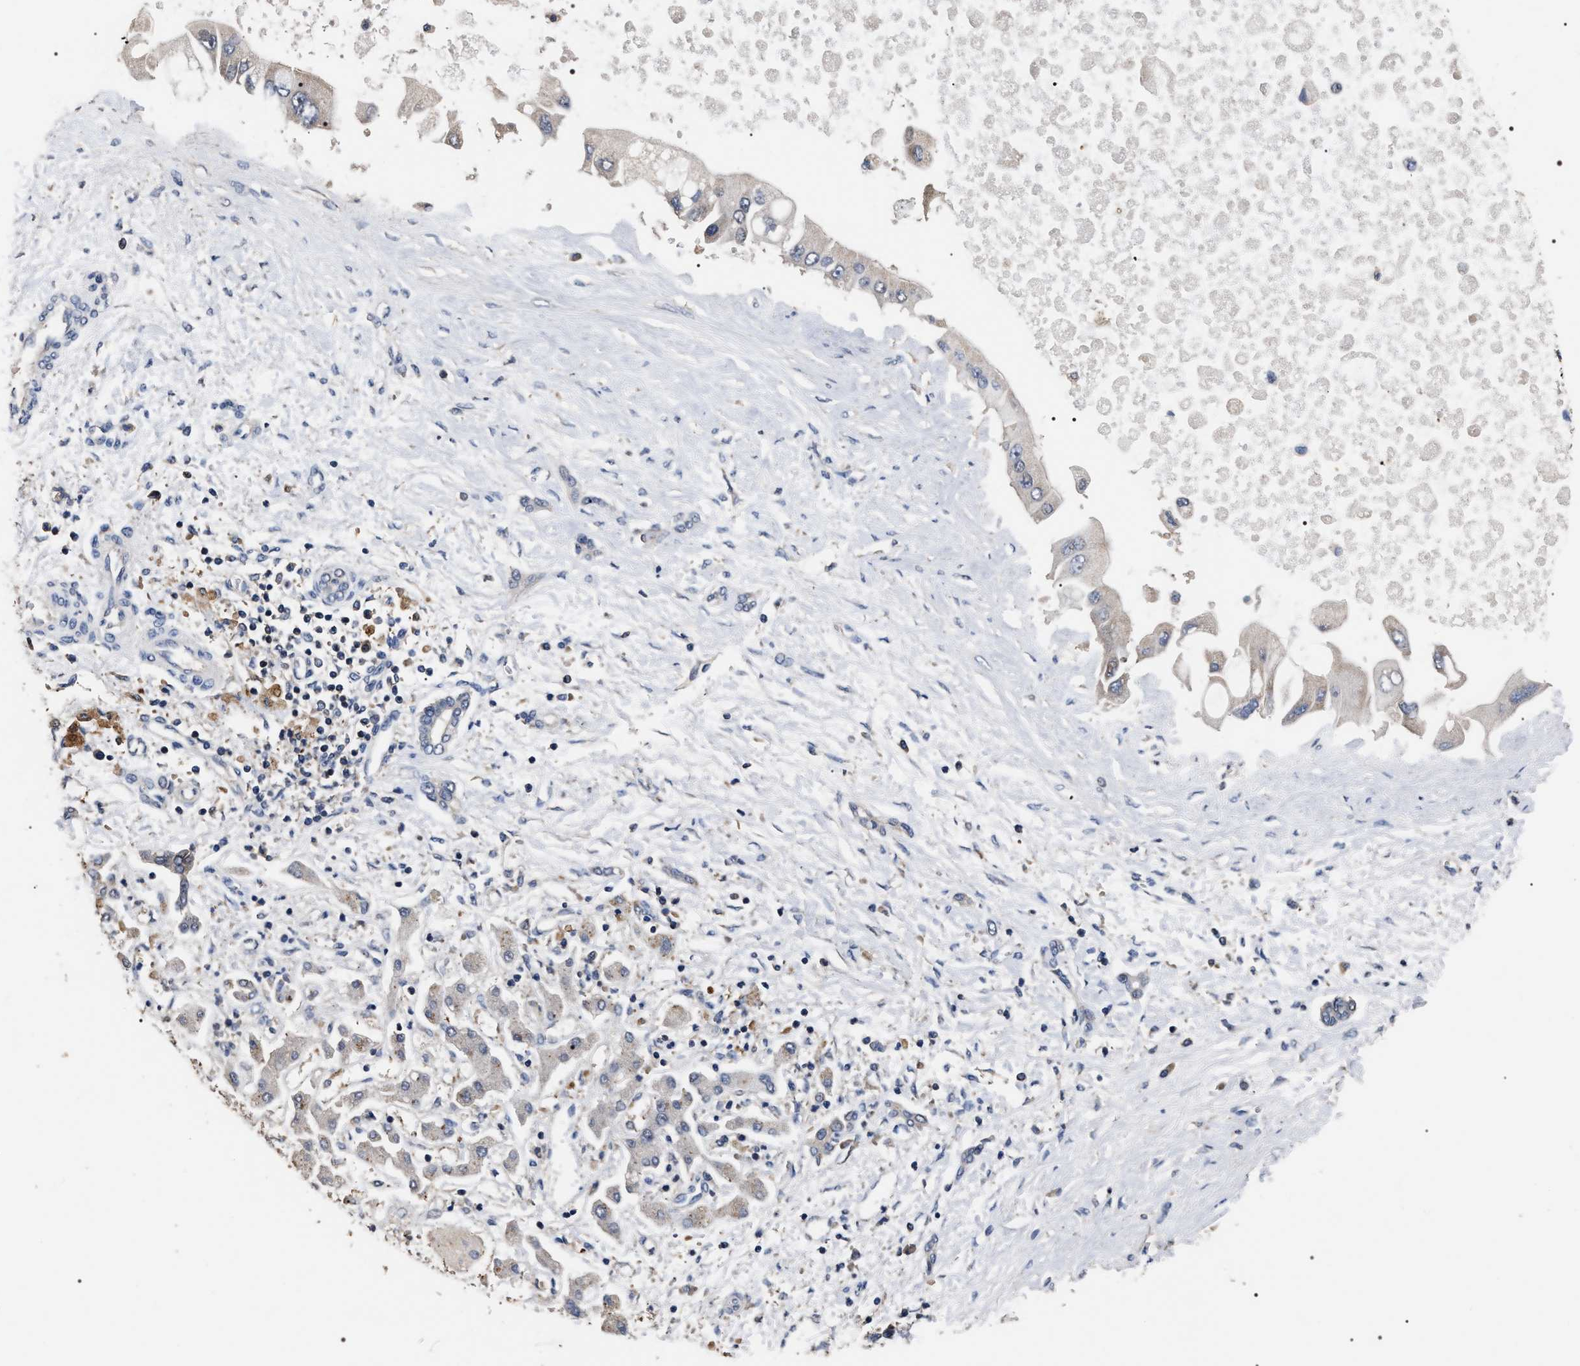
{"staining": {"intensity": "weak", "quantity": "<25%", "location": "cytoplasmic/membranous"}, "tissue": "liver cancer", "cell_type": "Tumor cells", "image_type": "cancer", "snomed": [{"axis": "morphology", "description": "Cholangiocarcinoma"}, {"axis": "topography", "description": "Liver"}], "caption": "IHC of liver cancer (cholangiocarcinoma) demonstrates no positivity in tumor cells.", "gene": "UPF3A", "patient": {"sex": "male", "age": 50}}